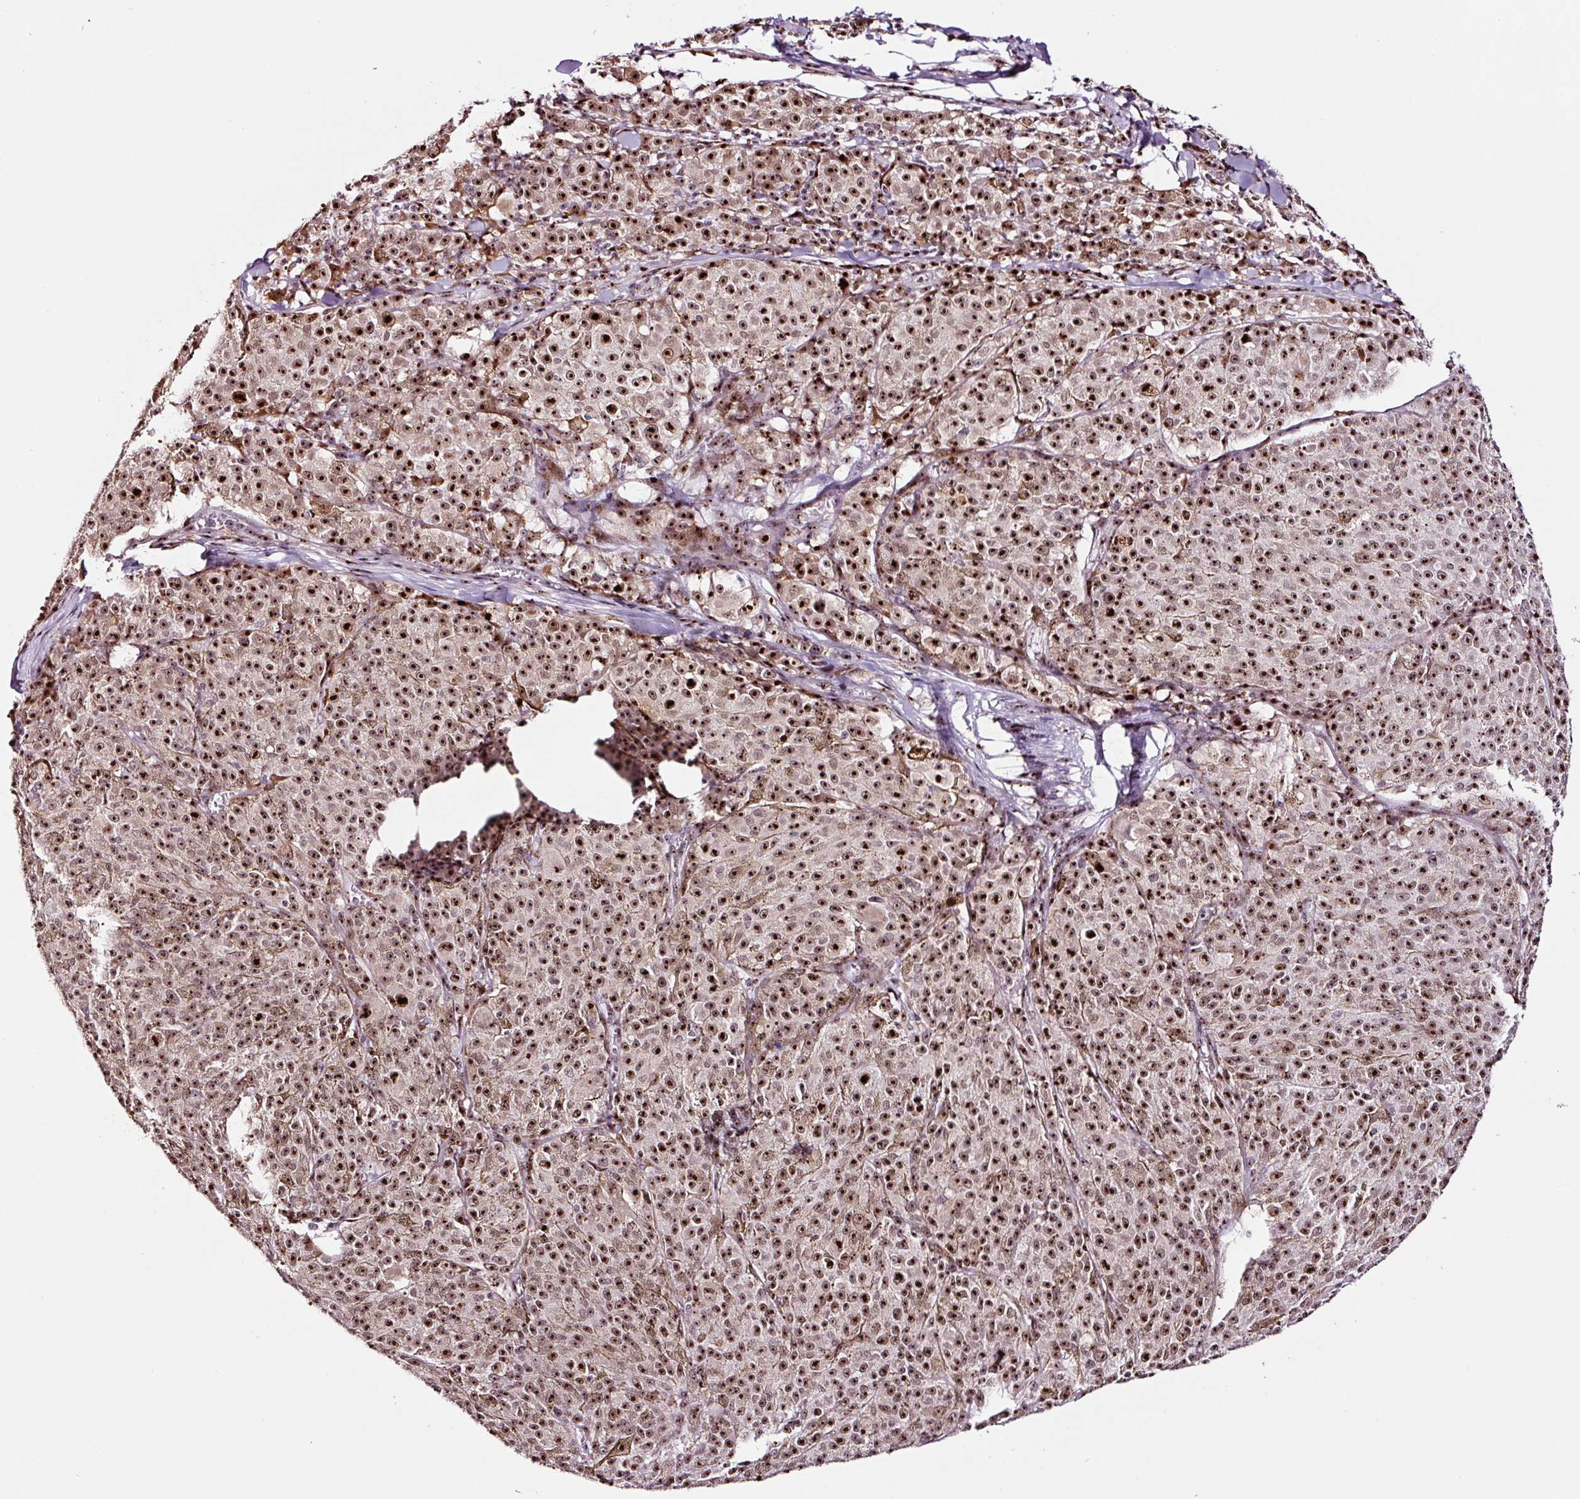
{"staining": {"intensity": "moderate", "quantity": ">75%", "location": "nuclear"}, "tissue": "melanoma", "cell_type": "Tumor cells", "image_type": "cancer", "snomed": [{"axis": "morphology", "description": "Malignant melanoma, NOS"}, {"axis": "topography", "description": "Skin"}], "caption": "High-power microscopy captured an immunohistochemistry (IHC) photomicrograph of malignant melanoma, revealing moderate nuclear expression in approximately >75% of tumor cells. The staining was performed using DAB (3,3'-diaminobenzidine), with brown indicating positive protein expression. Nuclei are stained blue with hematoxylin.", "gene": "GNL3", "patient": {"sex": "female", "age": 52}}